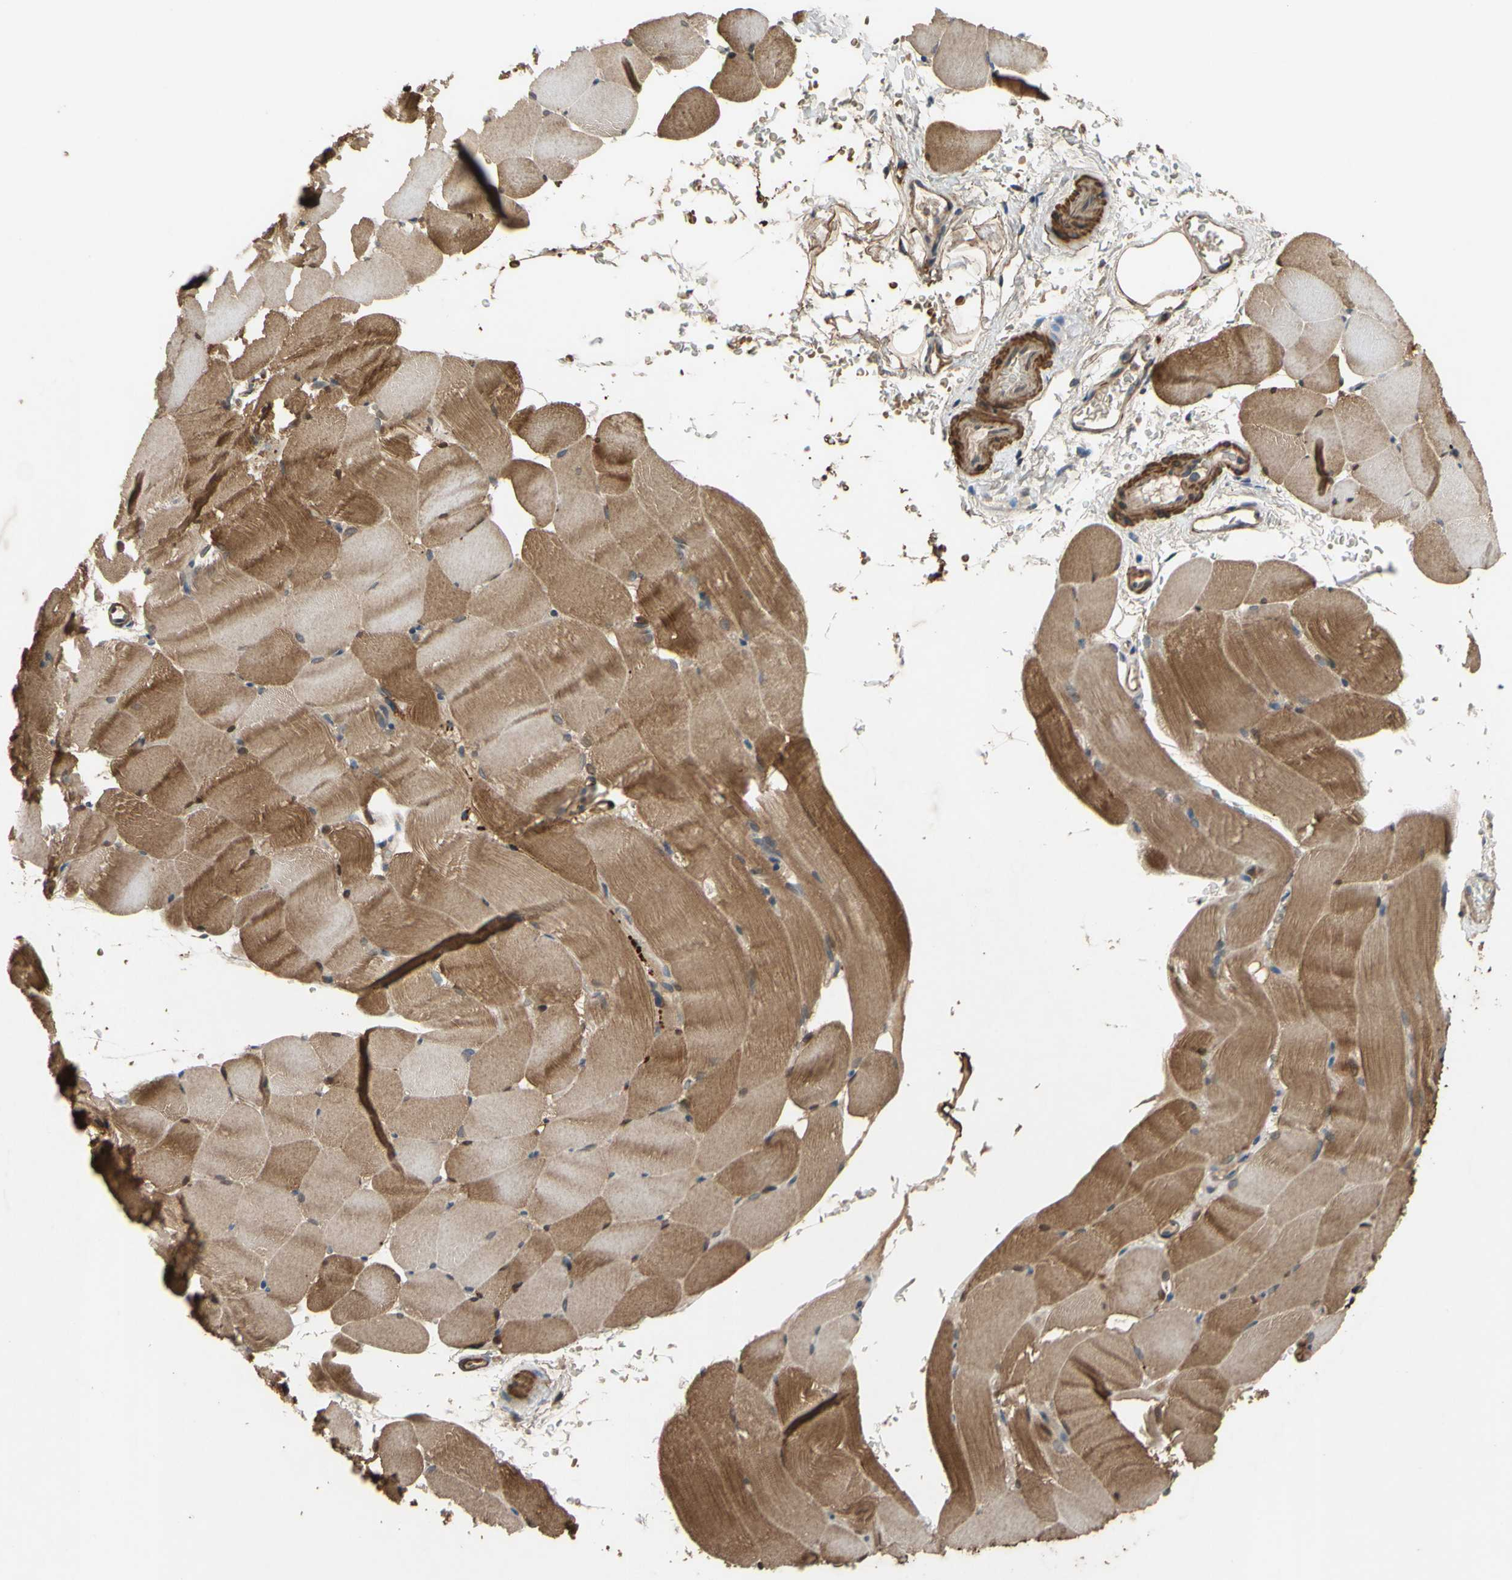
{"staining": {"intensity": "moderate", "quantity": ">75%", "location": "cytoplasmic/membranous"}, "tissue": "skeletal muscle", "cell_type": "Myocytes", "image_type": "normal", "snomed": [{"axis": "morphology", "description": "Normal tissue, NOS"}, {"axis": "topography", "description": "Skeletal muscle"}, {"axis": "topography", "description": "Parathyroid gland"}], "caption": "DAB (3,3'-diaminobenzidine) immunohistochemical staining of benign human skeletal muscle reveals moderate cytoplasmic/membranous protein positivity in about >75% of myocytes. Ihc stains the protein in brown and the nuclei are stained blue.", "gene": "PARD6A", "patient": {"sex": "female", "age": 37}}